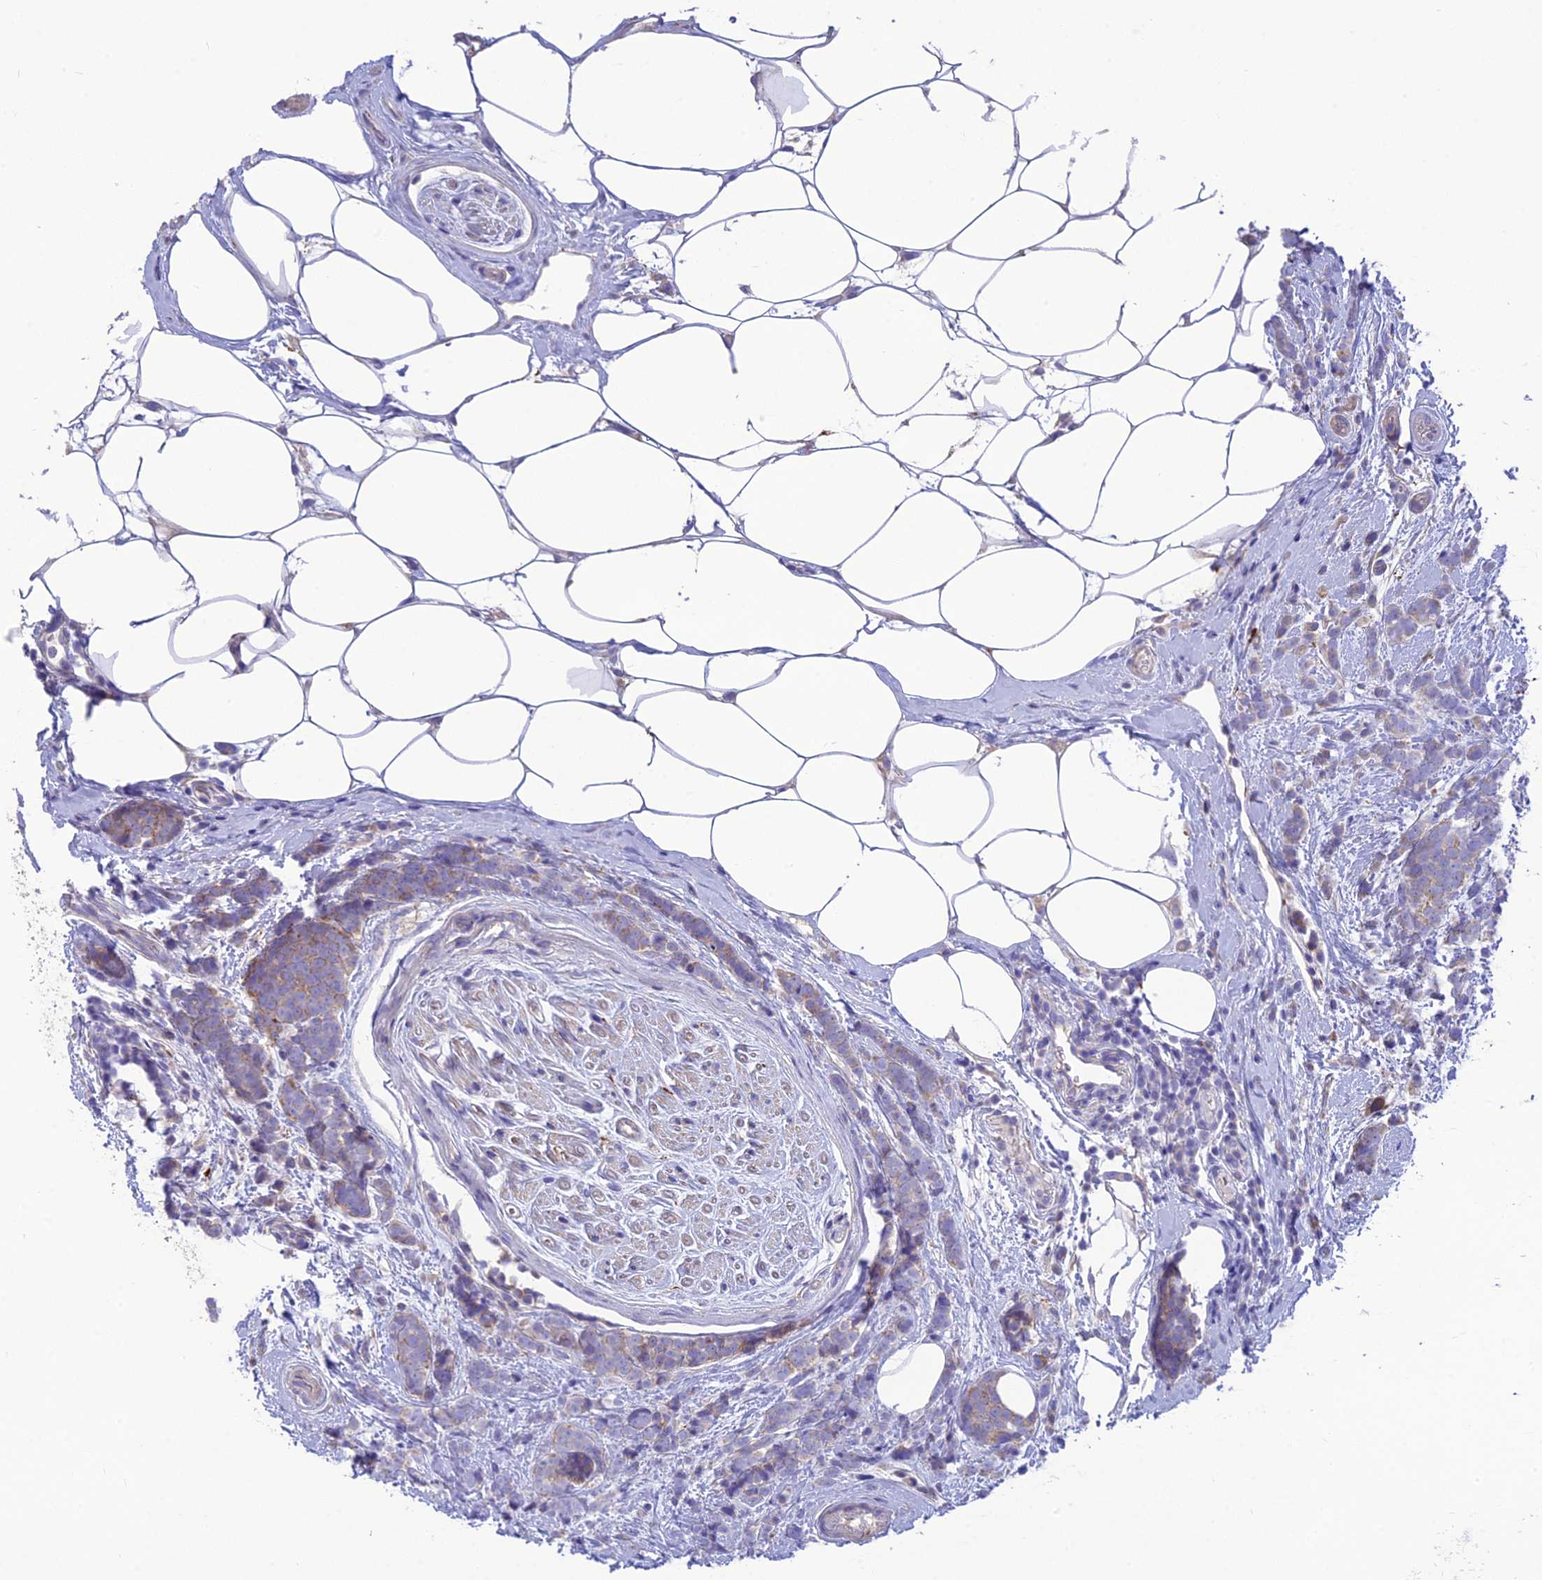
{"staining": {"intensity": "moderate", "quantity": "25%-75%", "location": "cytoplasmic/membranous"}, "tissue": "breast cancer", "cell_type": "Tumor cells", "image_type": "cancer", "snomed": [{"axis": "morphology", "description": "Lobular carcinoma"}, {"axis": "topography", "description": "Breast"}], "caption": "Moderate cytoplasmic/membranous staining for a protein is appreciated in about 25%-75% of tumor cells of lobular carcinoma (breast) using immunohistochemistry (IHC).", "gene": "HSD17B2", "patient": {"sex": "female", "age": 58}}